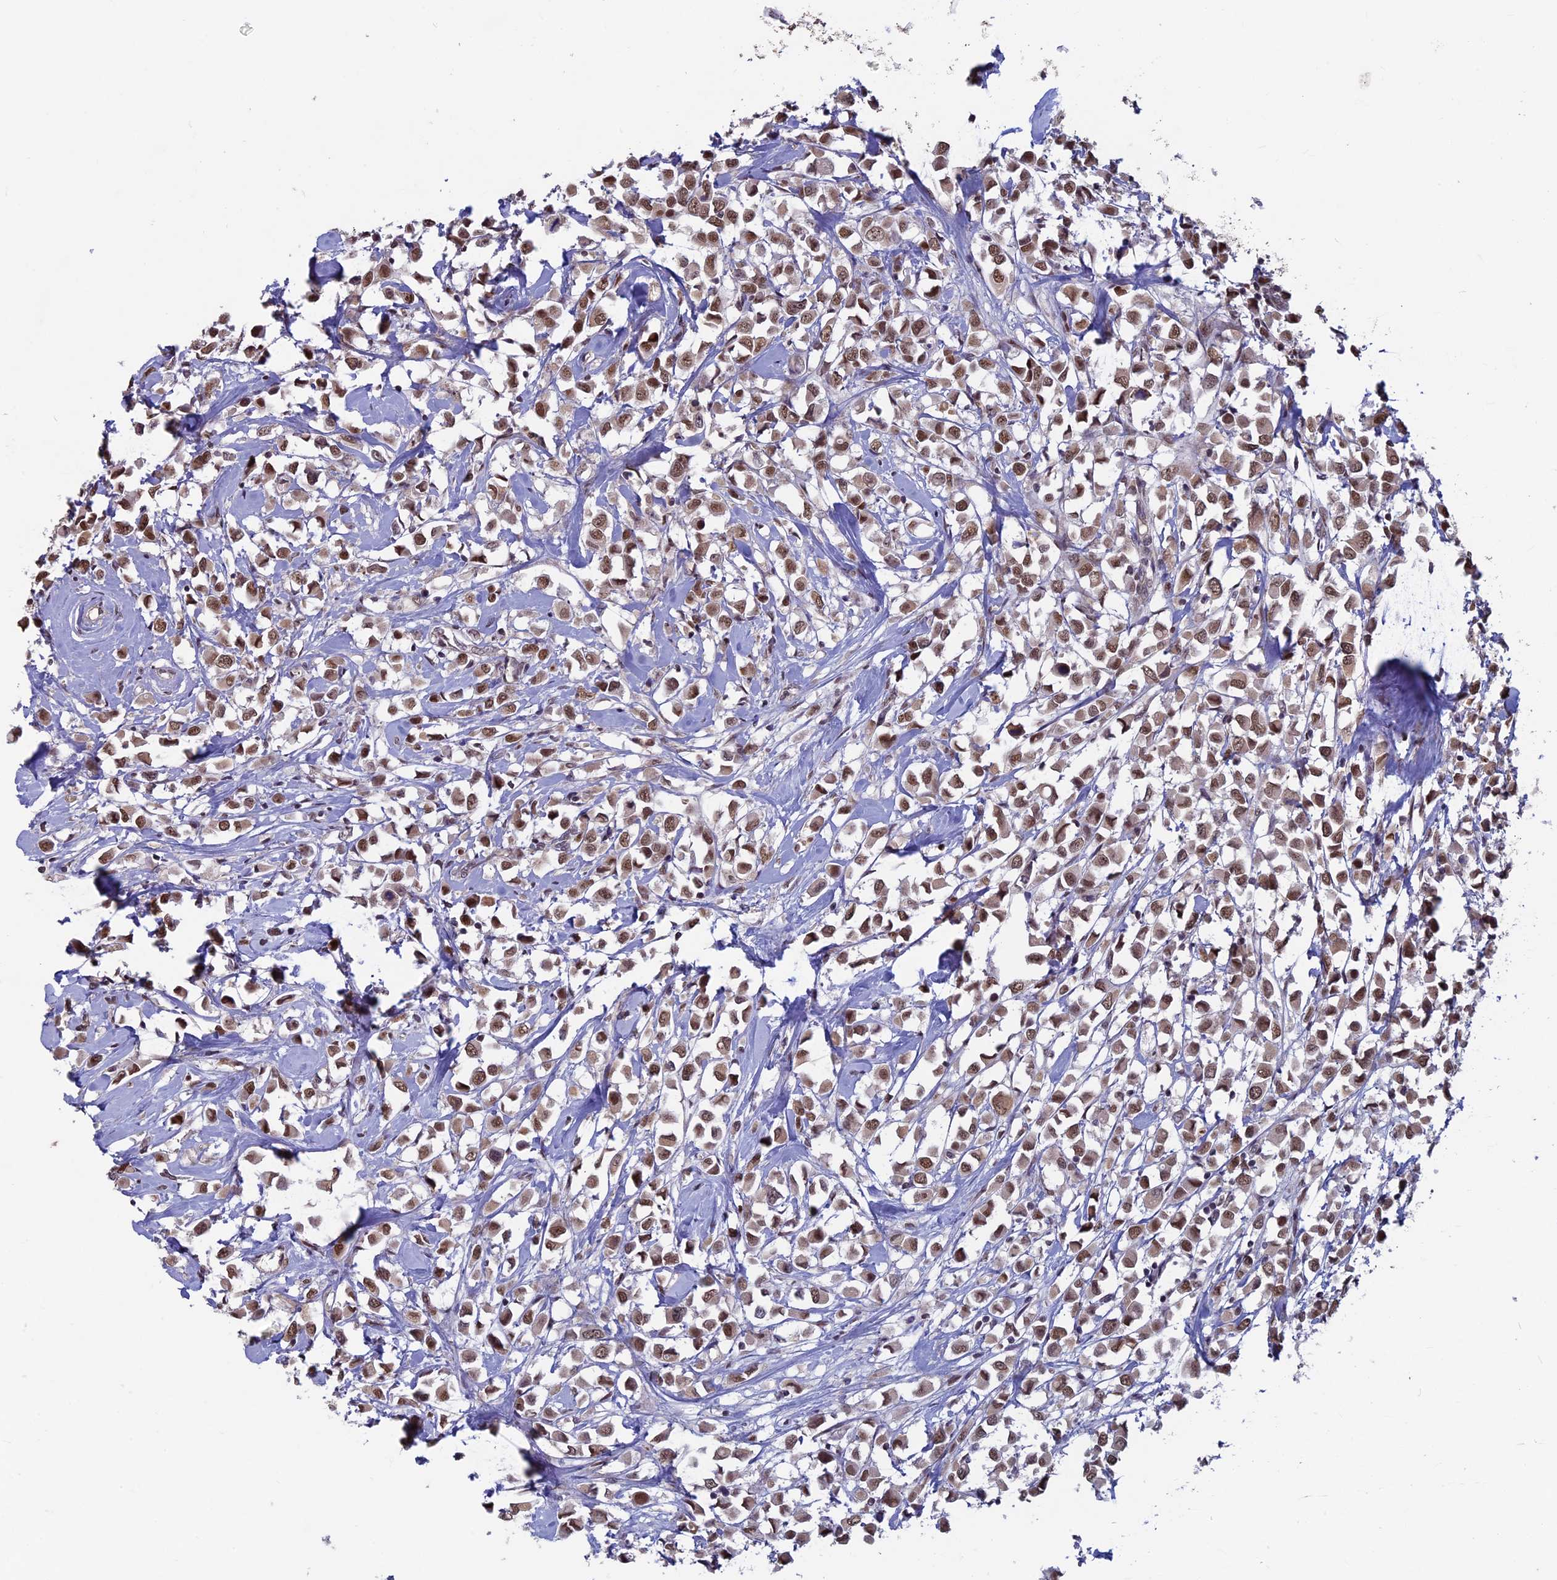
{"staining": {"intensity": "moderate", "quantity": ">75%", "location": "nuclear"}, "tissue": "breast cancer", "cell_type": "Tumor cells", "image_type": "cancer", "snomed": [{"axis": "morphology", "description": "Duct carcinoma"}, {"axis": "topography", "description": "Breast"}], "caption": "Brown immunohistochemical staining in infiltrating ductal carcinoma (breast) exhibits moderate nuclear expression in about >75% of tumor cells.", "gene": "SPIRE1", "patient": {"sex": "female", "age": 61}}